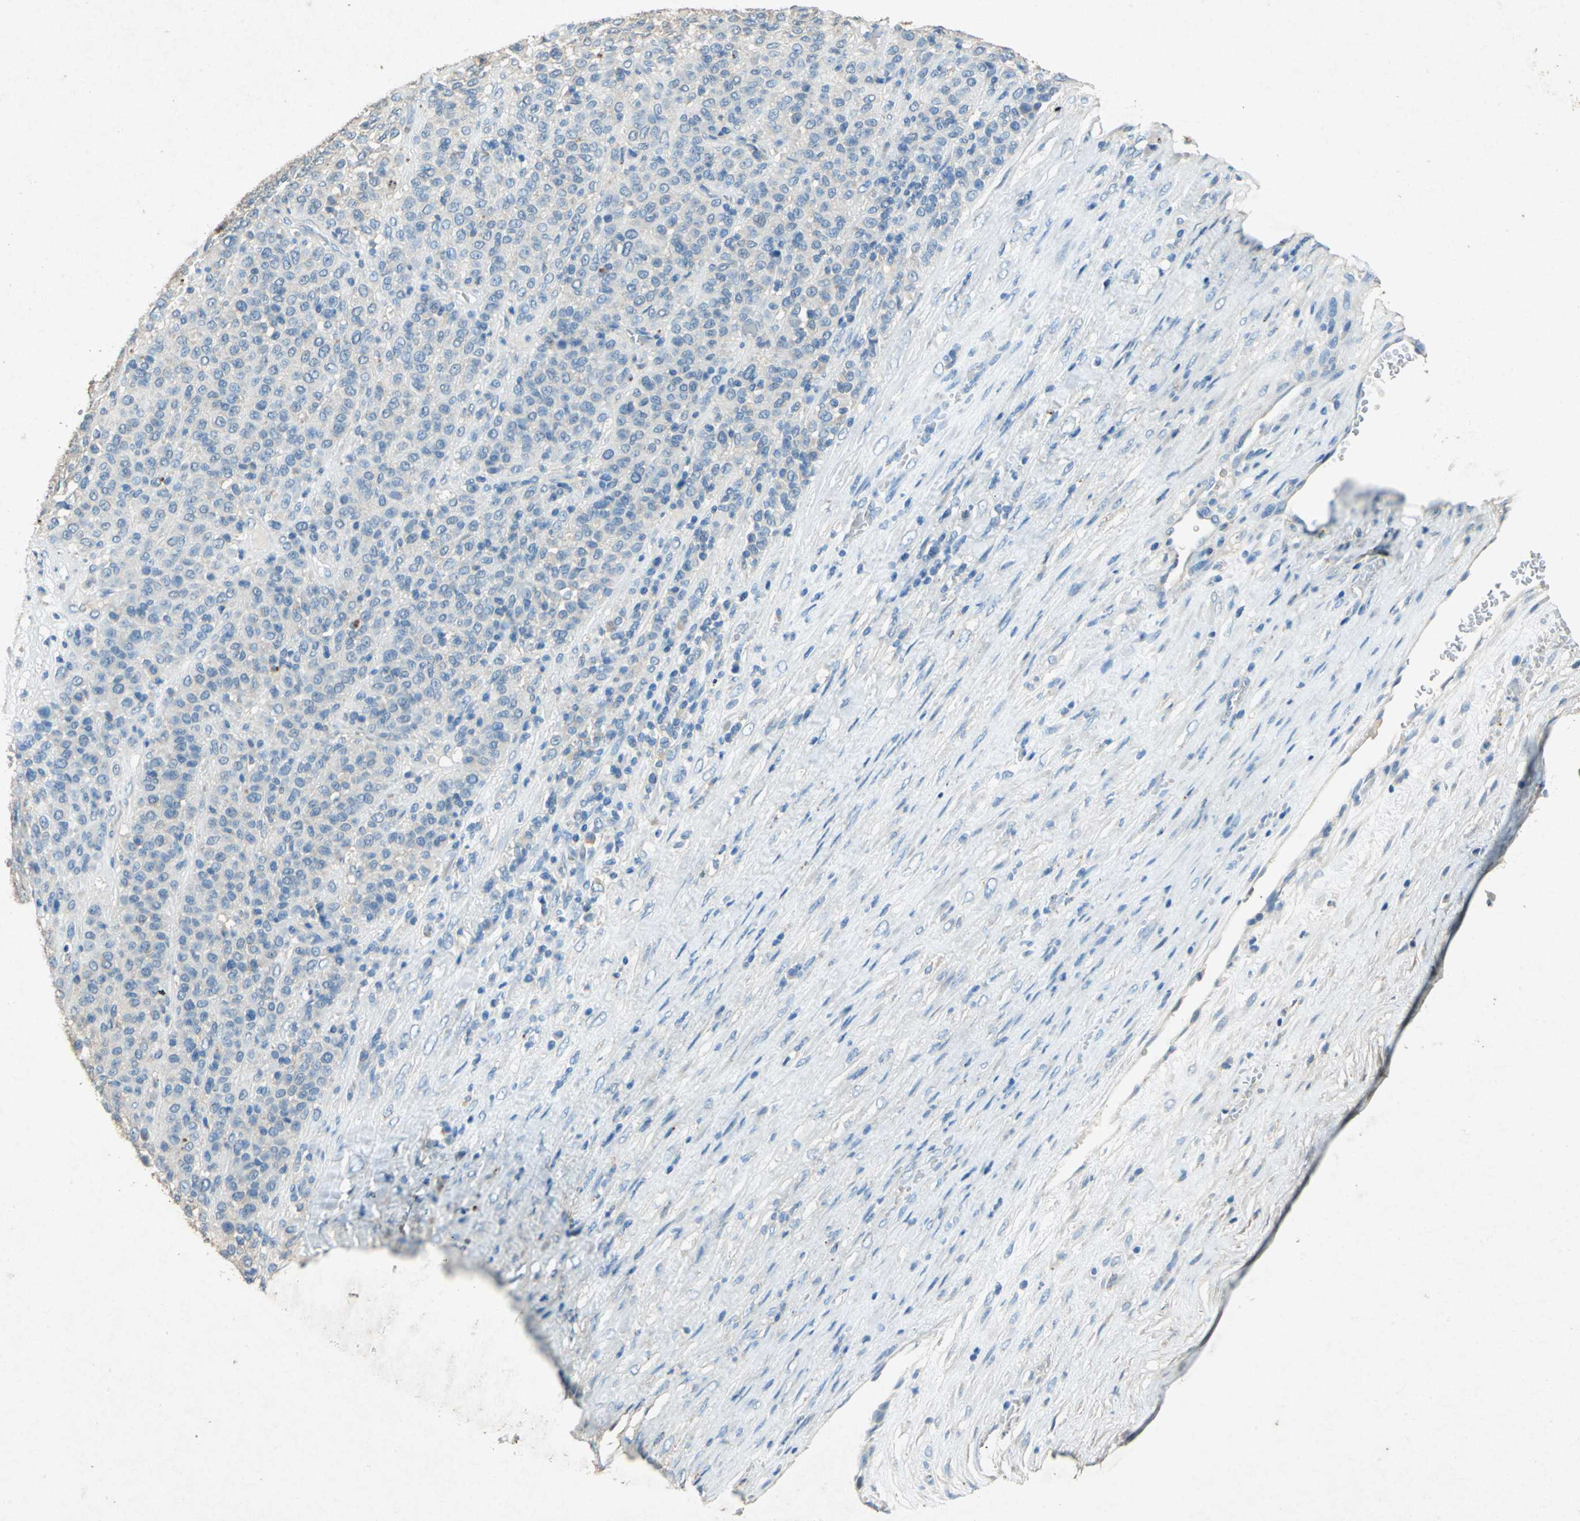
{"staining": {"intensity": "negative", "quantity": "none", "location": "none"}, "tissue": "melanoma", "cell_type": "Tumor cells", "image_type": "cancer", "snomed": [{"axis": "morphology", "description": "Malignant melanoma, Metastatic site"}, {"axis": "topography", "description": "Pancreas"}], "caption": "This is an IHC image of melanoma. There is no staining in tumor cells.", "gene": "ADAMTS5", "patient": {"sex": "female", "age": 30}}